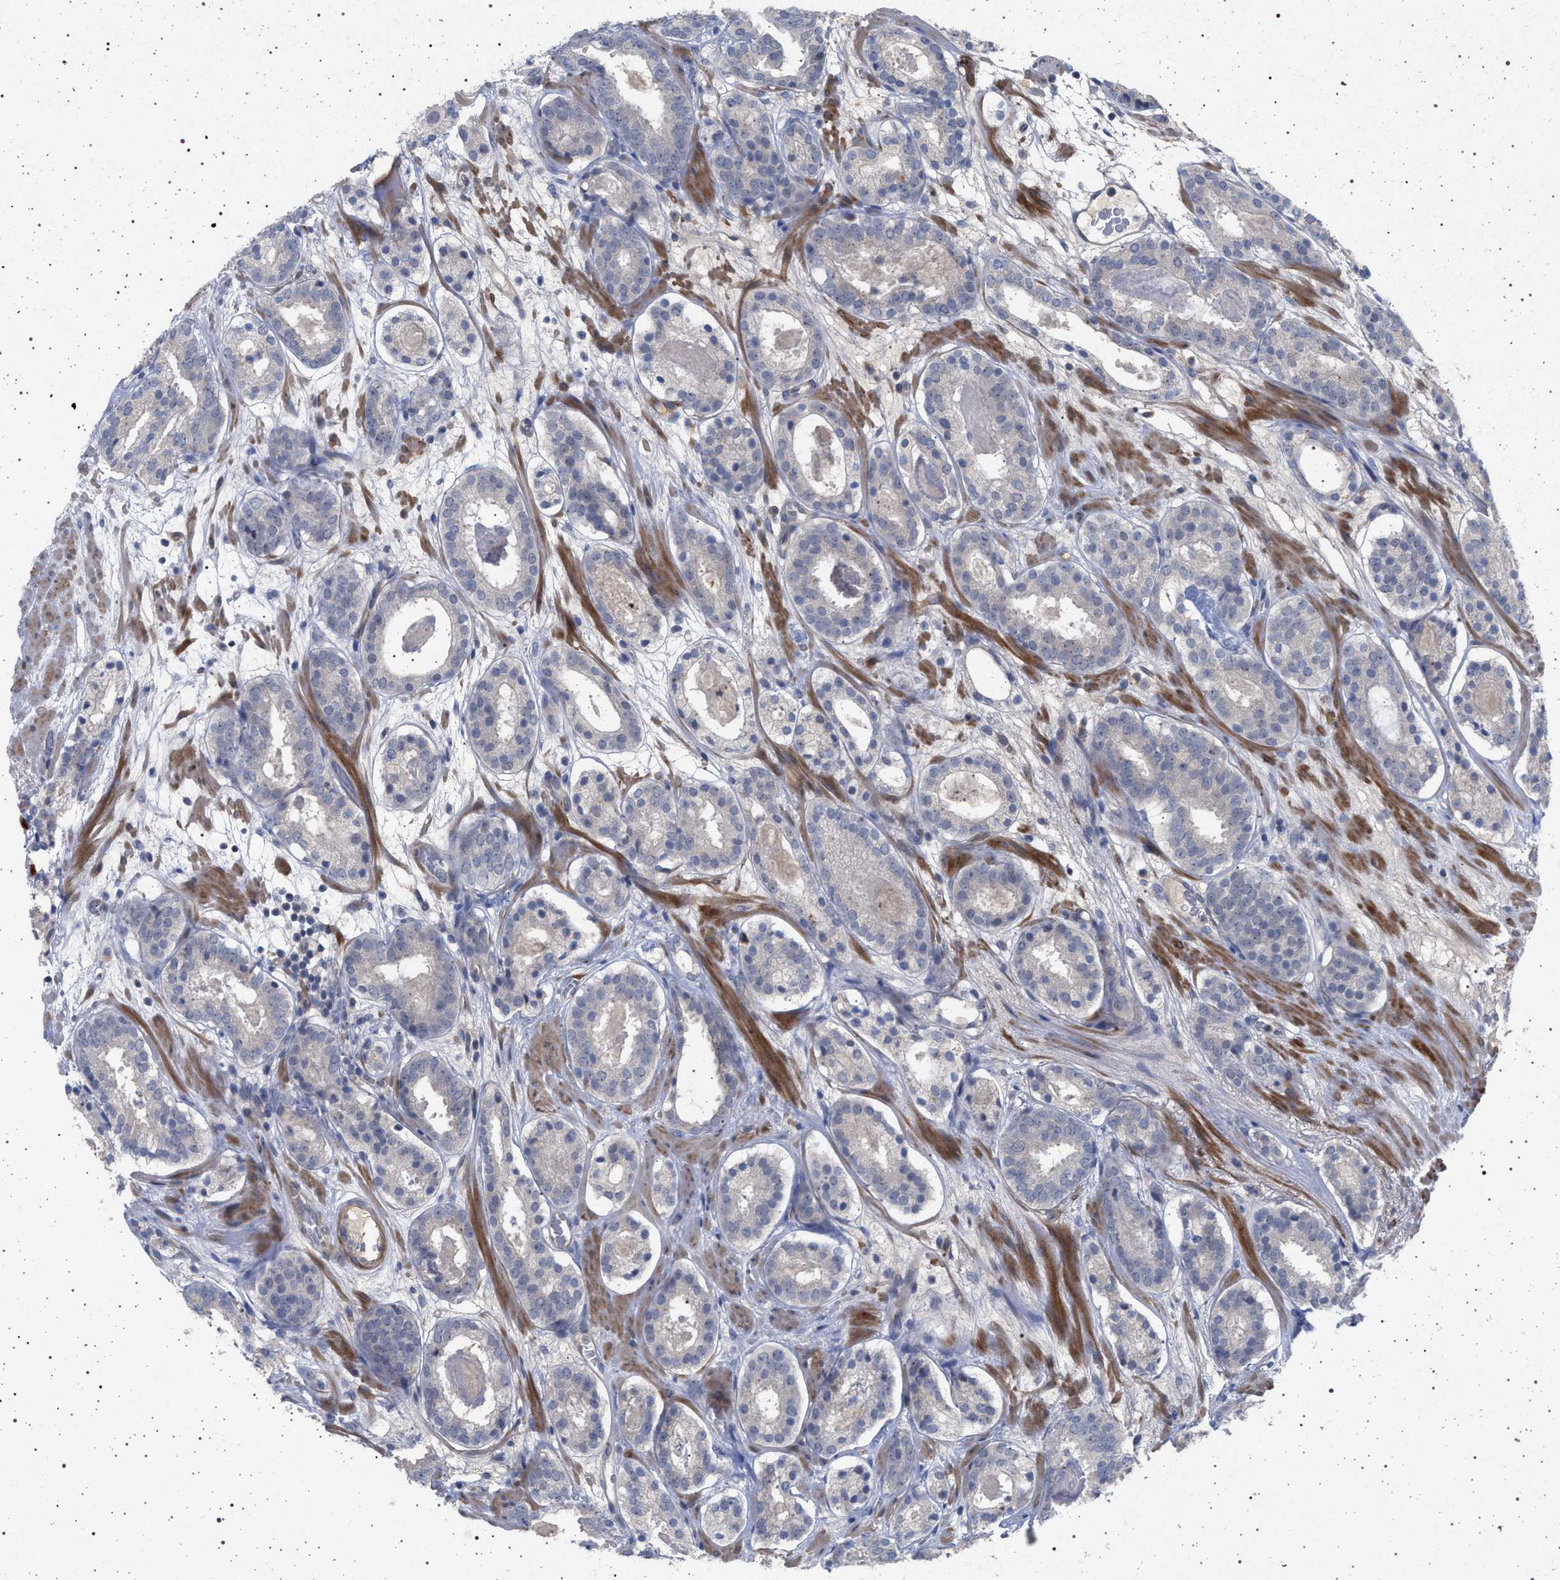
{"staining": {"intensity": "negative", "quantity": "none", "location": "none"}, "tissue": "prostate cancer", "cell_type": "Tumor cells", "image_type": "cancer", "snomed": [{"axis": "morphology", "description": "Adenocarcinoma, Low grade"}, {"axis": "topography", "description": "Prostate"}], "caption": "Human prostate cancer (adenocarcinoma (low-grade)) stained for a protein using immunohistochemistry (IHC) exhibits no positivity in tumor cells.", "gene": "RBM48", "patient": {"sex": "male", "age": 69}}